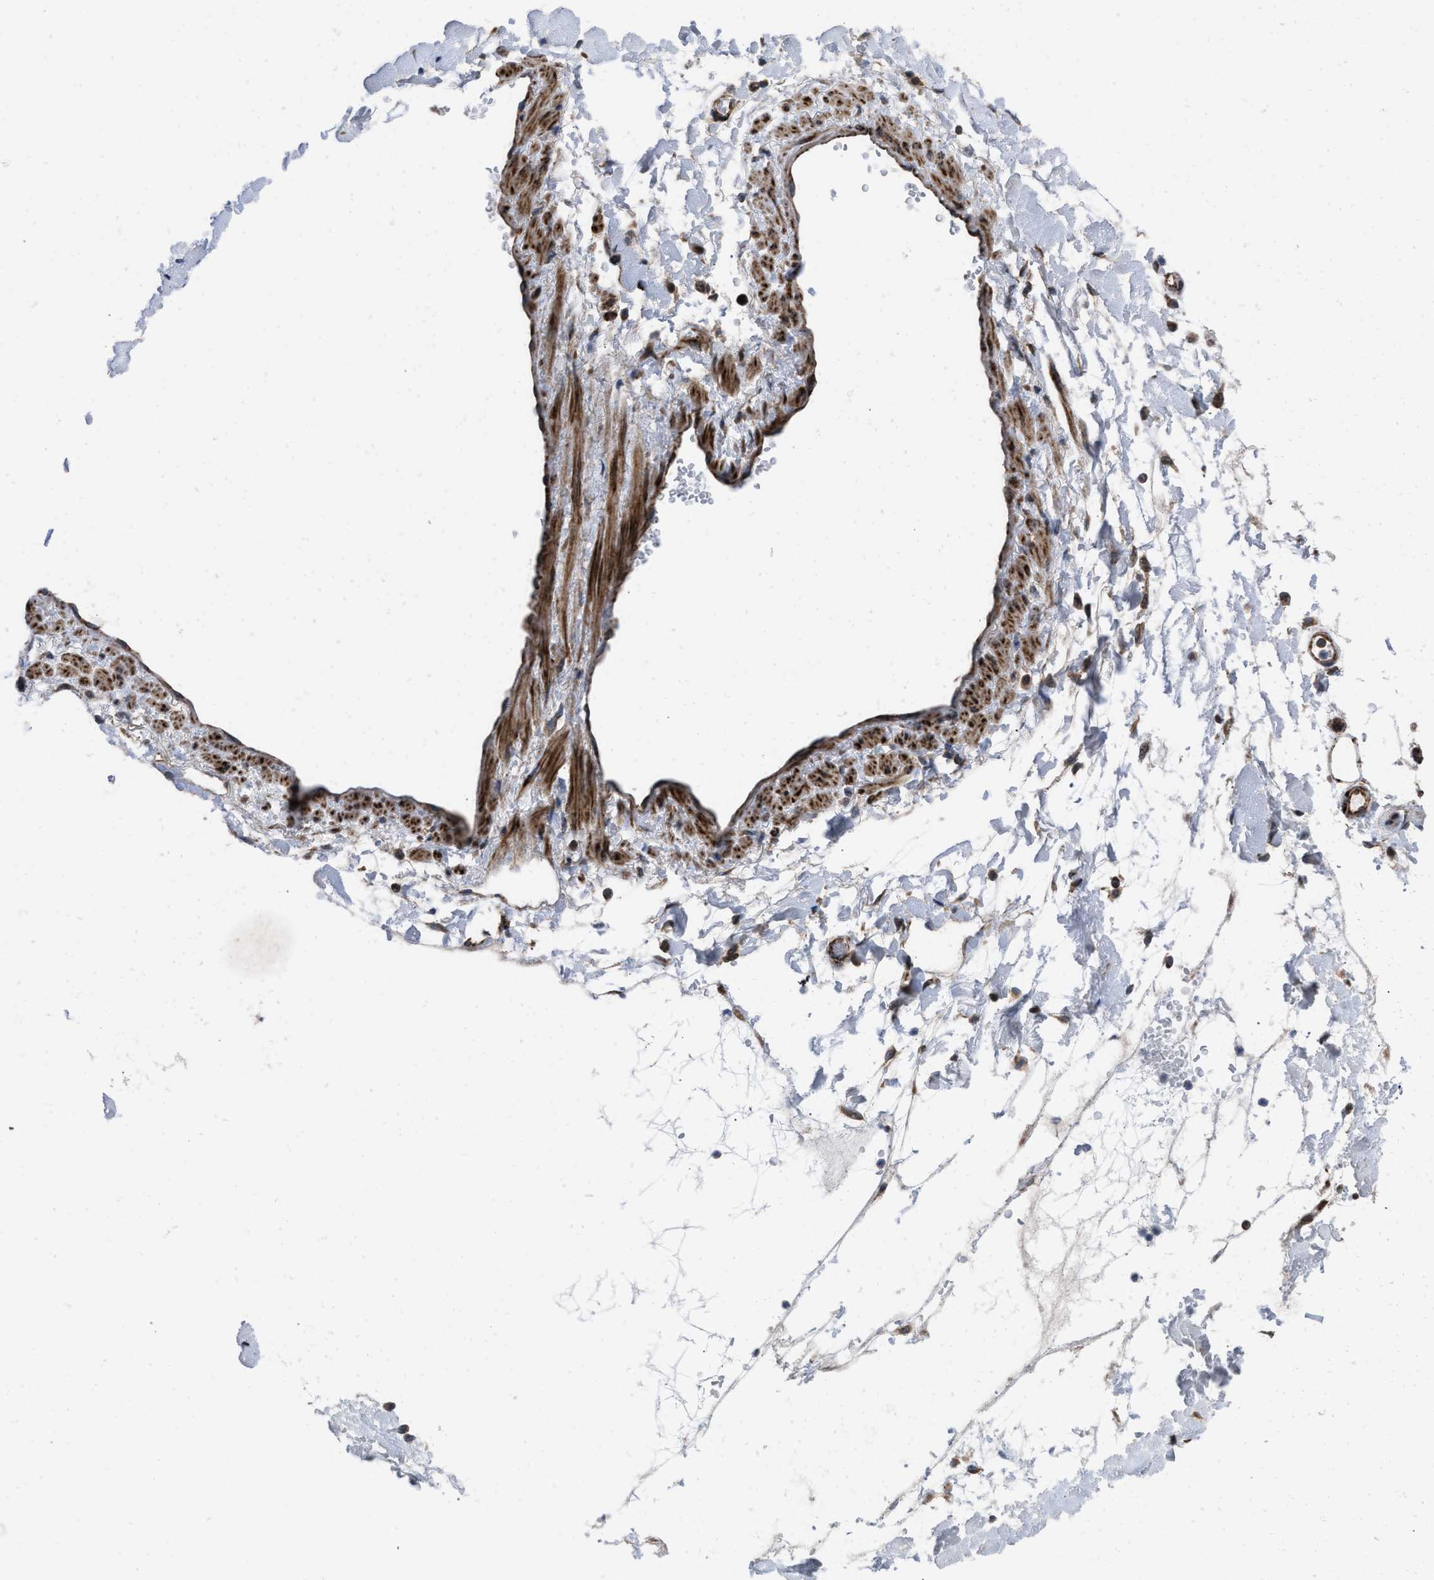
{"staining": {"intensity": "moderate", "quantity": ">75%", "location": "cytoplasmic/membranous"}, "tissue": "adipose tissue", "cell_type": "Adipocytes", "image_type": "normal", "snomed": [{"axis": "morphology", "description": "Normal tissue, NOS"}, {"axis": "morphology", "description": "Adenocarcinoma, NOS"}, {"axis": "topography", "description": "Duodenum"}, {"axis": "topography", "description": "Peripheral nerve tissue"}], "caption": "Adipose tissue stained for a protein reveals moderate cytoplasmic/membranous positivity in adipocytes.", "gene": "AKAP1", "patient": {"sex": "female", "age": 60}}